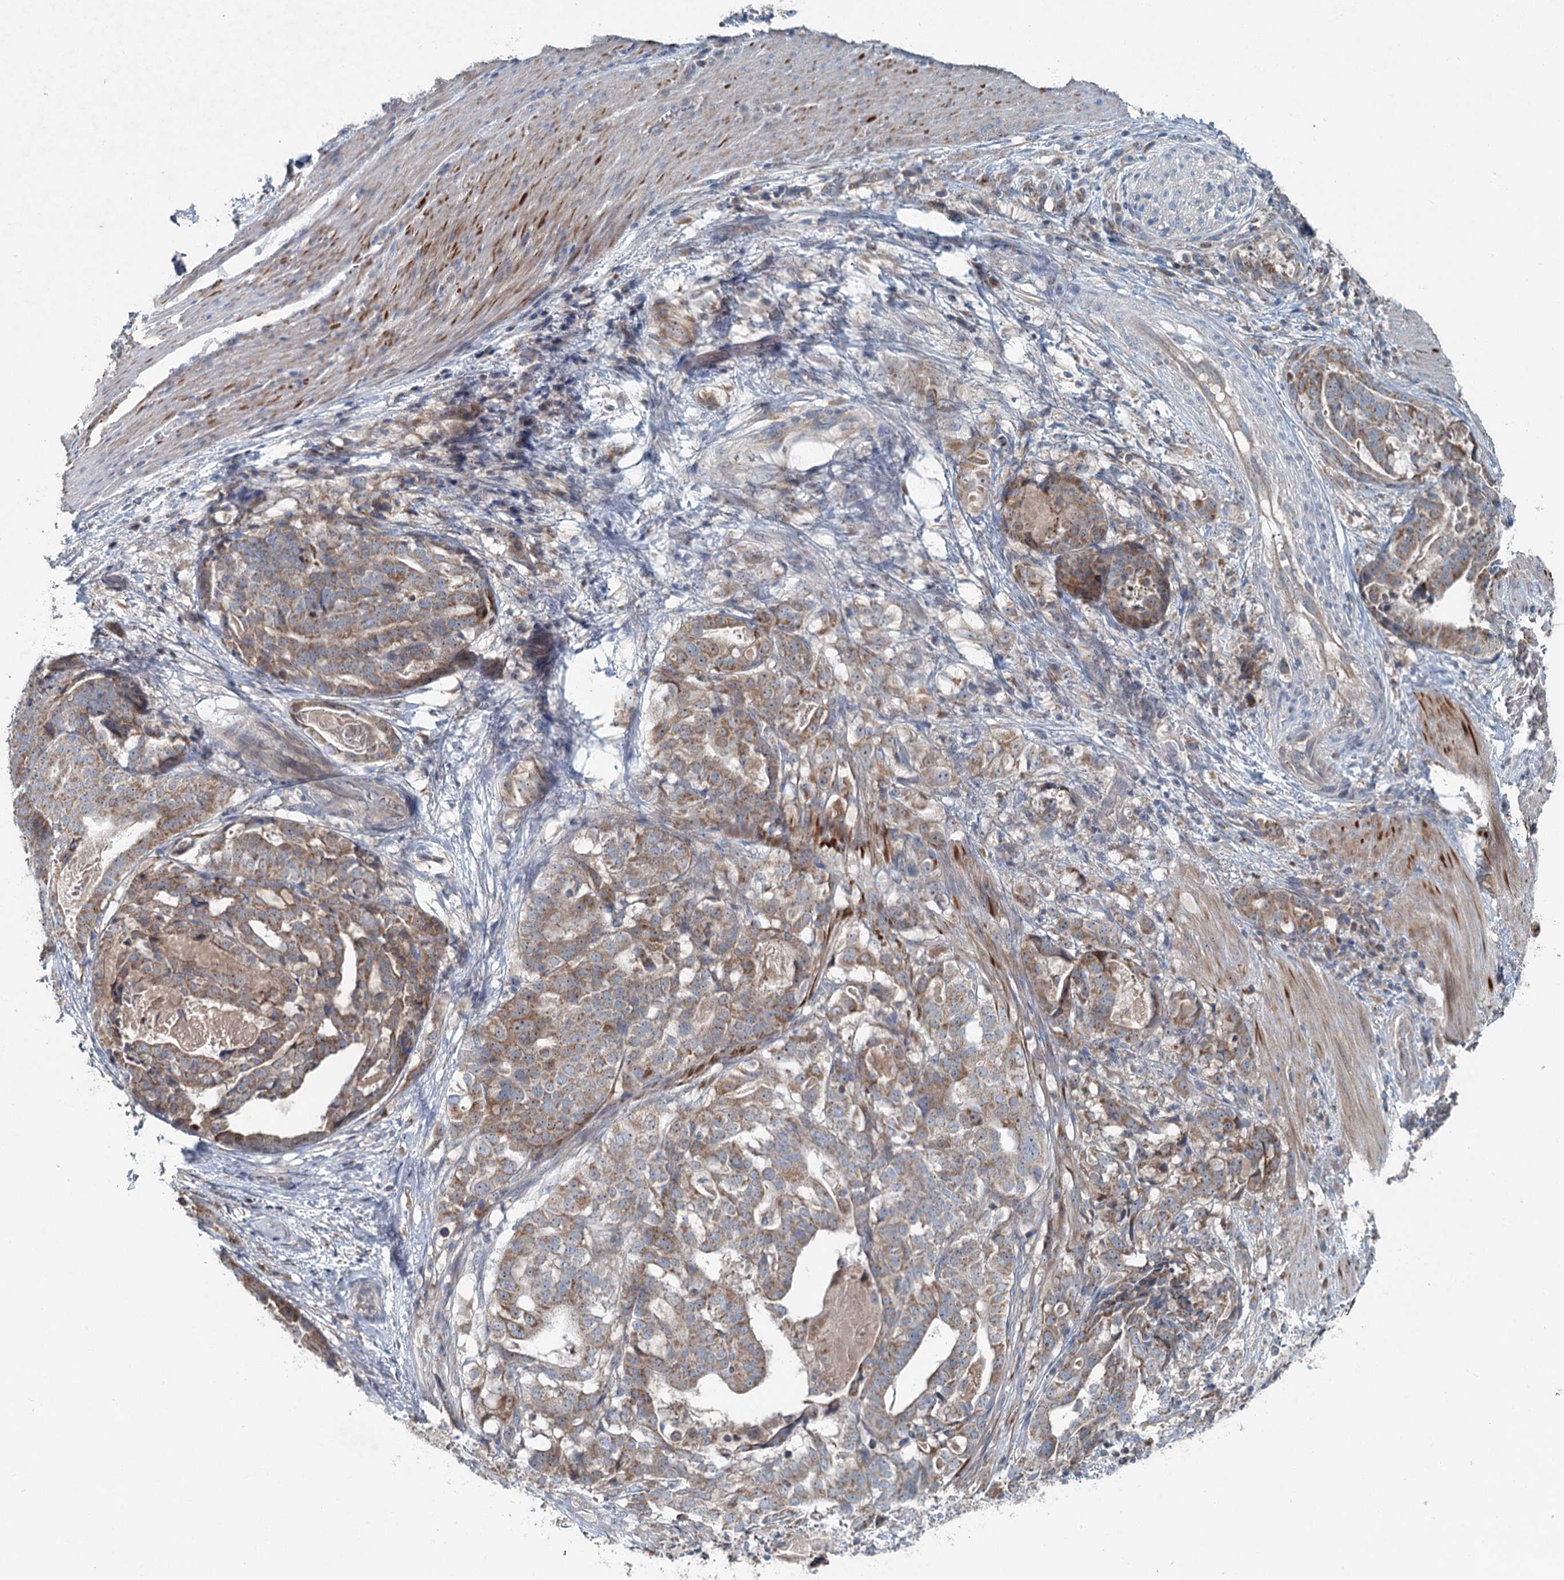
{"staining": {"intensity": "moderate", "quantity": "25%-75%", "location": "cytoplasmic/membranous"}, "tissue": "stomach cancer", "cell_type": "Tumor cells", "image_type": "cancer", "snomed": [{"axis": "morphology", "description": "Adenocarcinoma, NOS"}, {"axis": "topography", "description": "Stomach"}], "caption": "This is a photomicrograph of IHC staining of adenocarcinoma (stomach), which shows moderate positivity in the cytoplasmic/membranous of tumor cells.", "gene": "CHCHD5", "patient": {"sex": "male", "age": 48}}